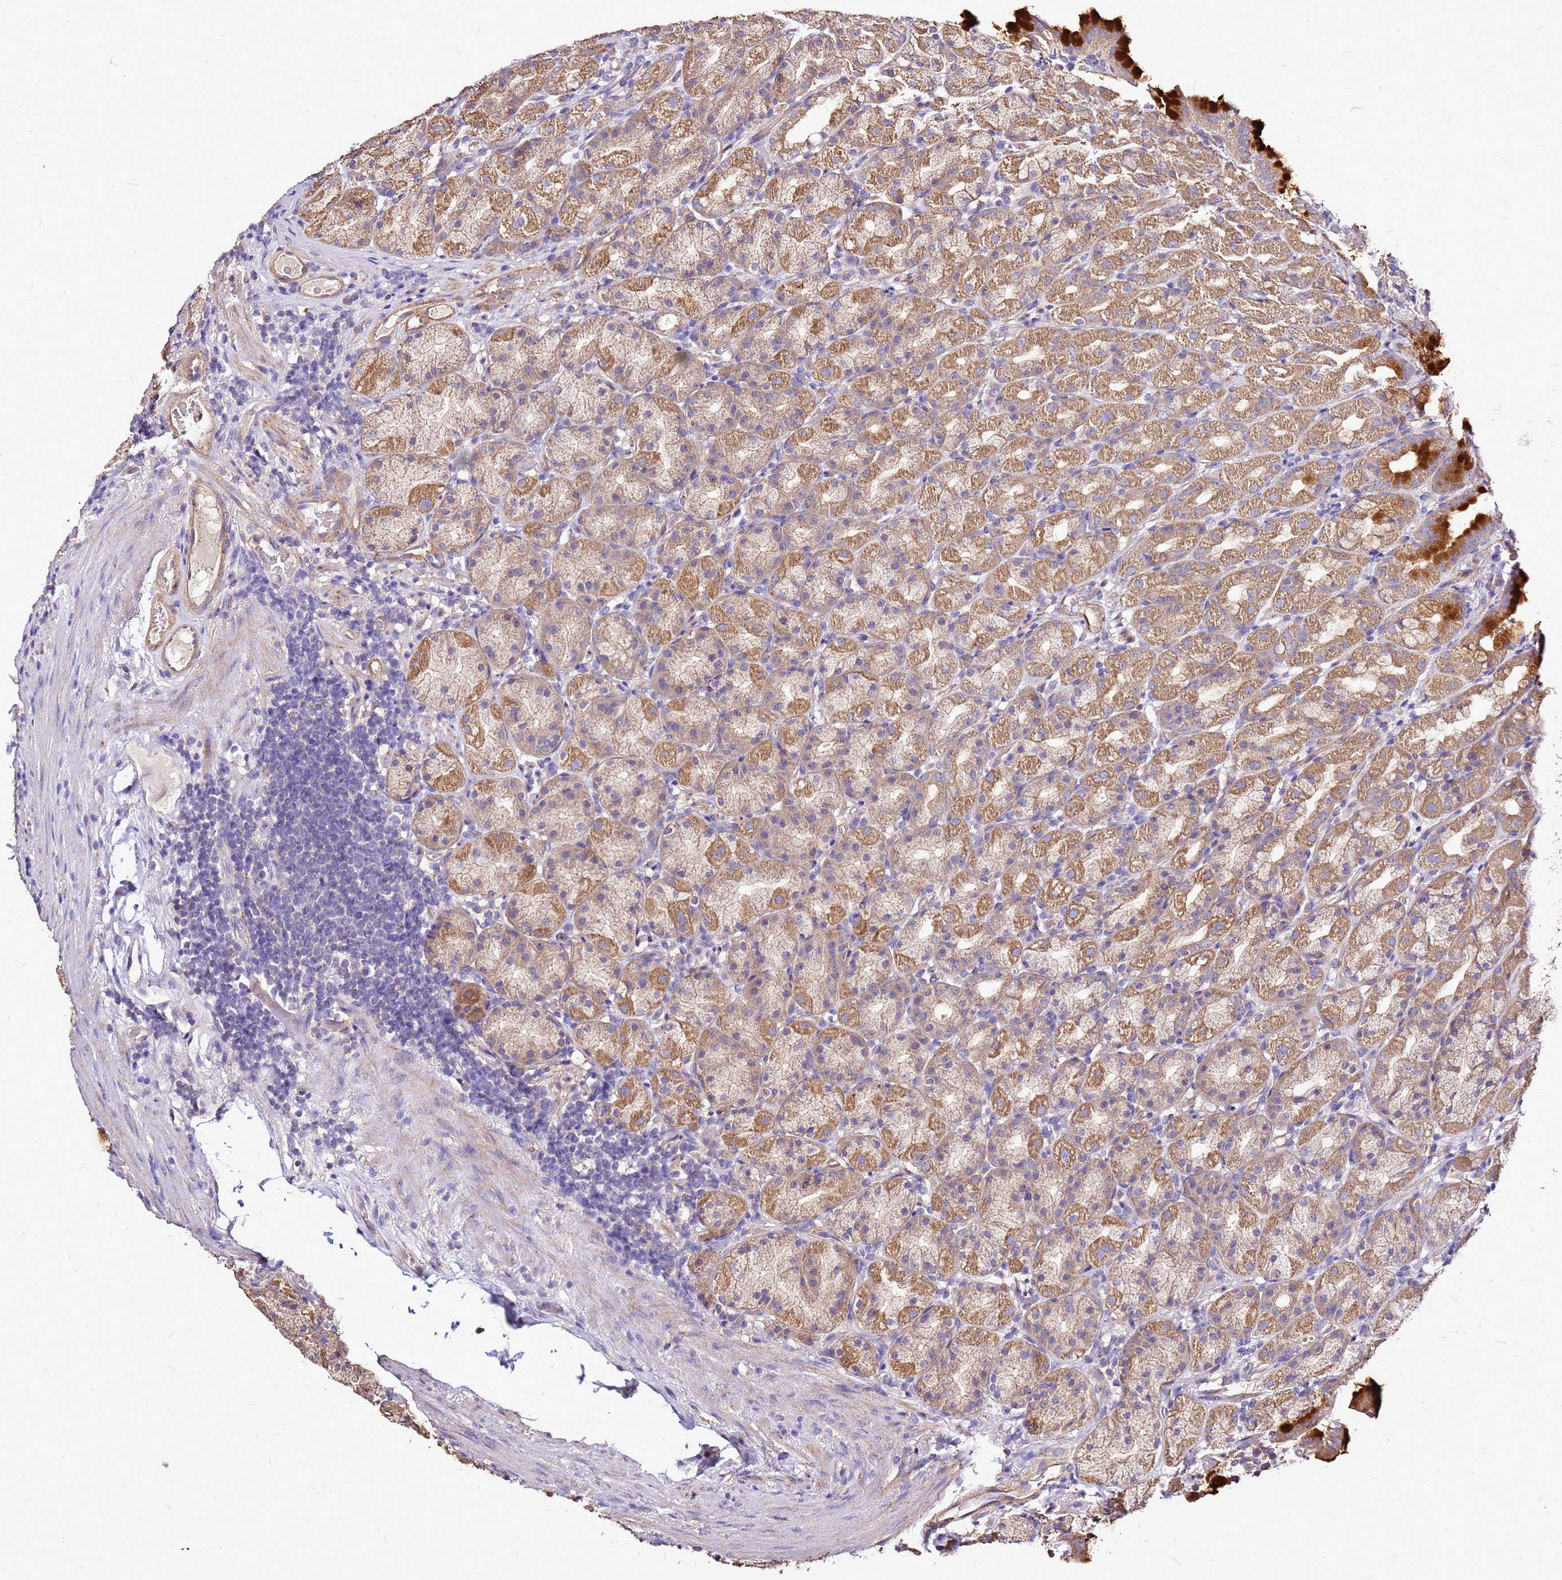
{"staining": {"intensity": "strong", "quantity": ">75%", "location": "cytoplasmic/membranous"}, "tissue": "stomach", "cell_type": "Glandular cells", "image_type": "normal", "snomed": [{"axis": "morphology", "description": "Normal tissue, NOS"}, {"axis": "topography", "description": "Stomach, upper"}, {"axis": "topography", "description": "Stomach"}], "caption": "Immunohistochemical staining of normal stomach shows strong cytoplasmic/membranous protein positivity in approximately >75% of glandular cells.", "gene": "EXD3", "patient": {"sex": "male", "age": 68}}